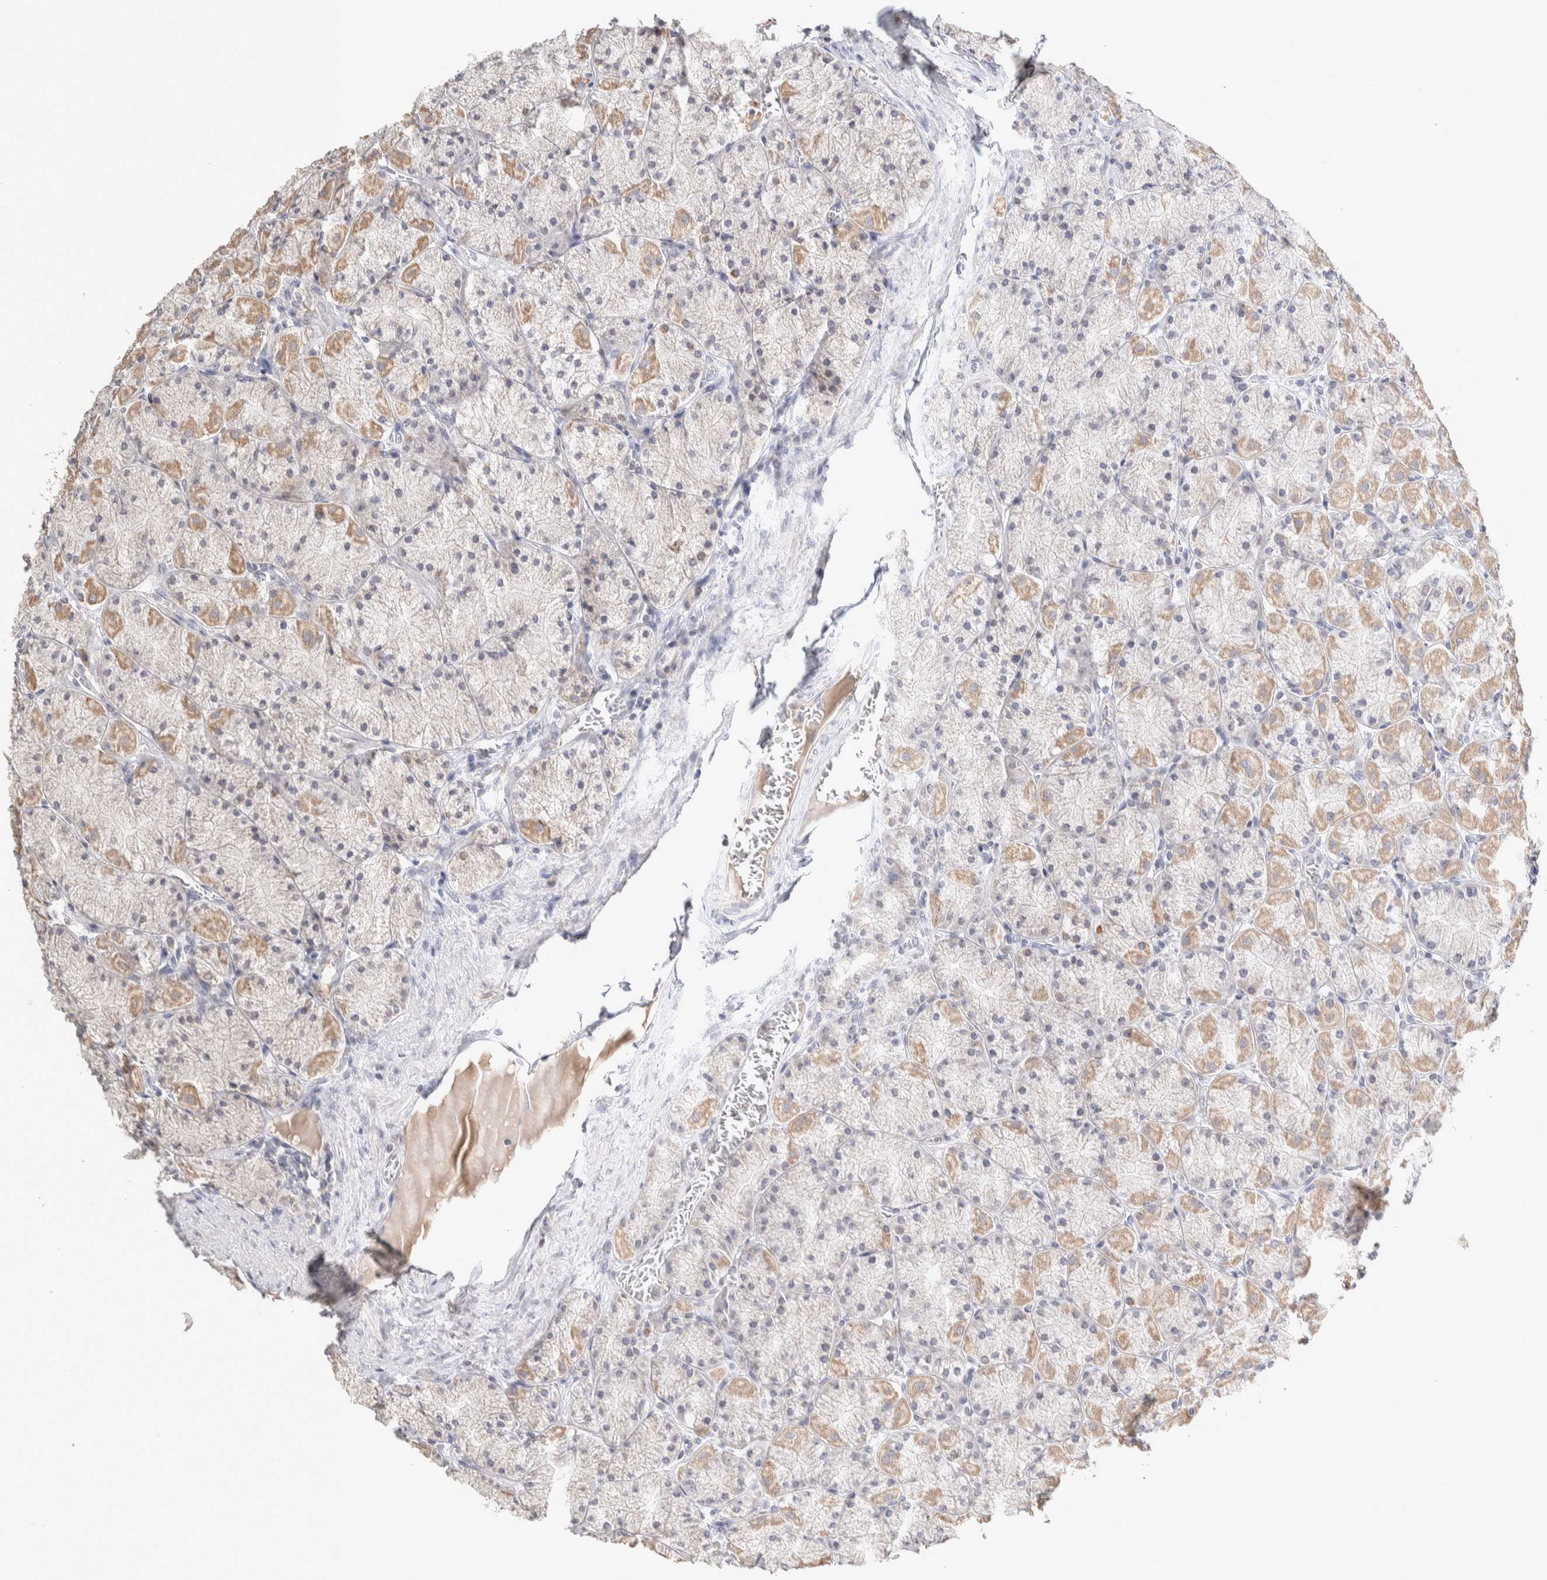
{"staining": {"intensity": "moderate", "quantity": "<25%", "location": "cytoplasmic/membranous"}, "tissue": "stomach", "cell_type": "Glandular cells", "image_type": "normal", "snomed": [{"axis": "morphology", "description": "Normal tissue, NOS"}, {"axis": "topography", "description": "Stomach, upper"}], "caption": "About <25% of glandular cells in unremarkable human stomach display moderate cytoplasmic/membranous protein expression as visualized by brown immunohistochemical staining.", "gene": "CRAT", "patient": {"sex": "female", "age": 56}}